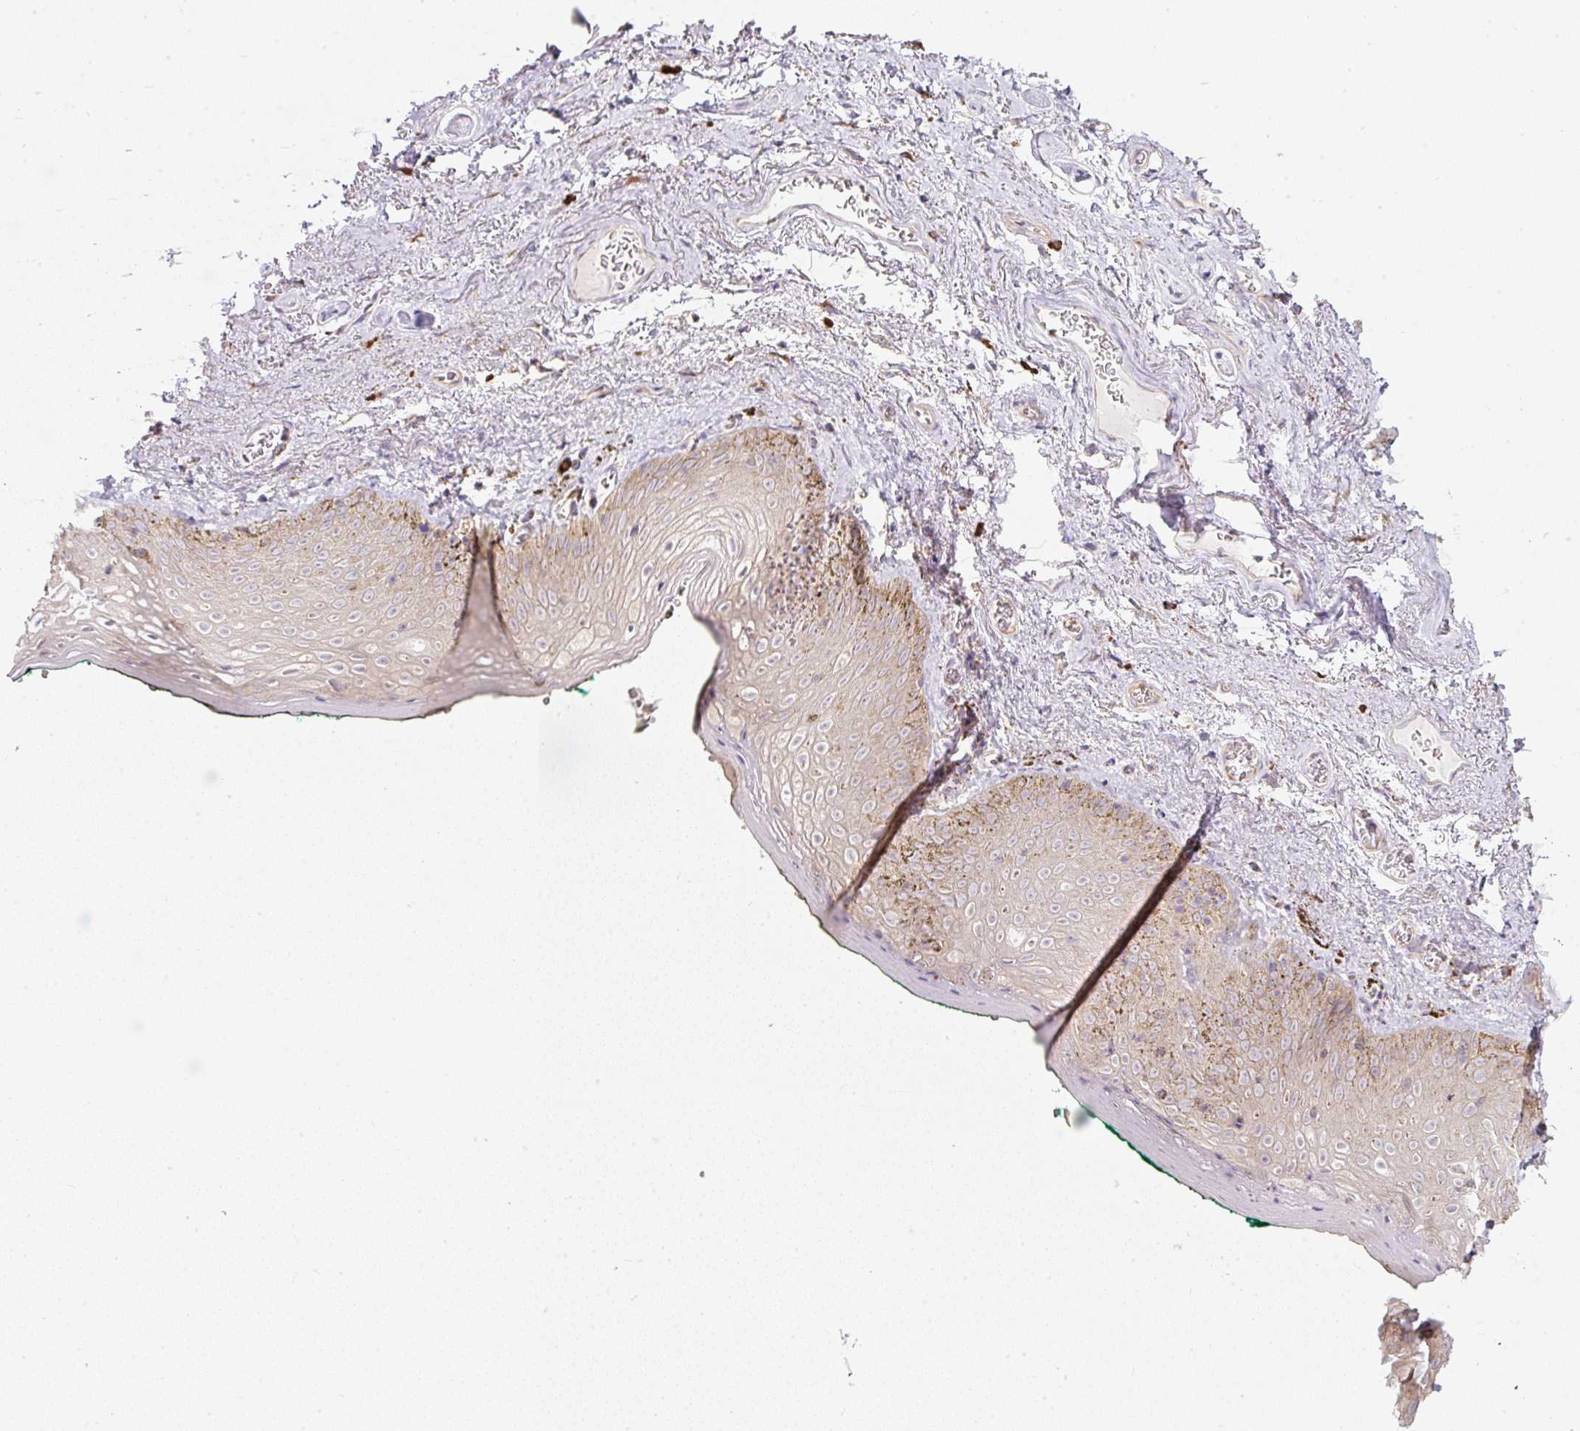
{"staining": {"intensity": "moderate", "quantity": "<25%", "location": "cytoplasmic/membranous"}, "tissue": "vagina", "cell_type": "Squamous epithelial cells", "image_type": "normal", "snomed": [{"axis": "morphology", "description": "Normal tissue, NOS"}, {"axis": "topography", "description": "Vulva"}, {"axis": "topography", "description": "Vagina"}, {"axis": "topography", "description": "Peripheral nerve tissue"}], "caption": "About <25% of squamous epithelial cells in normal vagina demonstrate moderate cytoplasmic/membranous protein expression as visualized by brown immunohistochemical staining.", "gene": "MLX", "patient": {"sex": "female", "age": 66}}